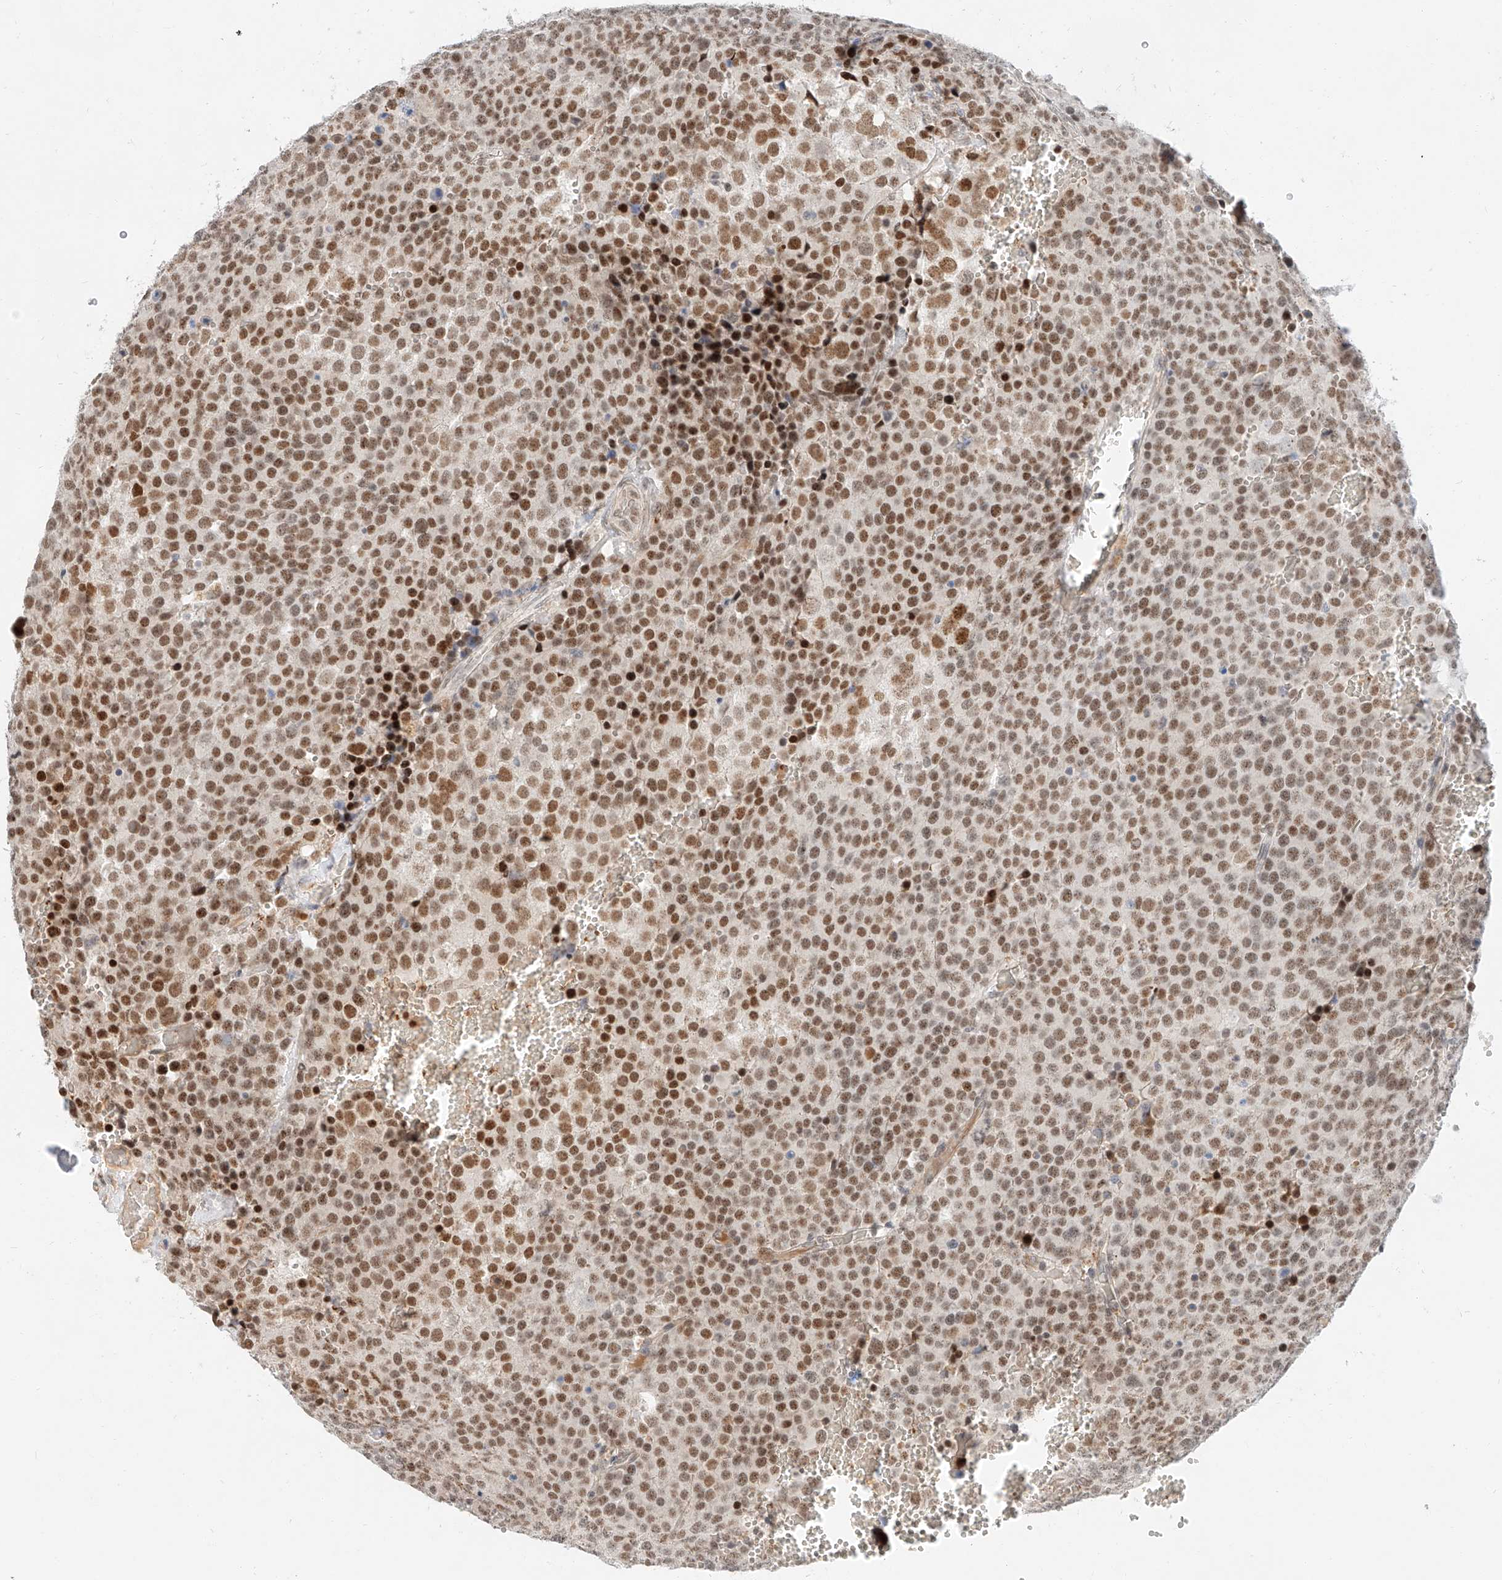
{"staining": {"intensity": "strong", "quantity": ">75%", "location": "nuclear"}, "tissue": "testis cancer", "cell_type": "Tumor cells", "image_type": "cancer", "snomed": [{"axis": "morphology", "description": "Seminoma, NOS"}, {"axis": "topography", "description": "Testis"}], "caption": "Testis seminoma stained with DAB (3,3'-diaminobenzidine) immunohistochemistry (IHC) reveals high levels of strong nuclear positivity in about >75% of tumor cells.", "gene": "CBX8", "patient": {"sex": "male", "age": 71}}